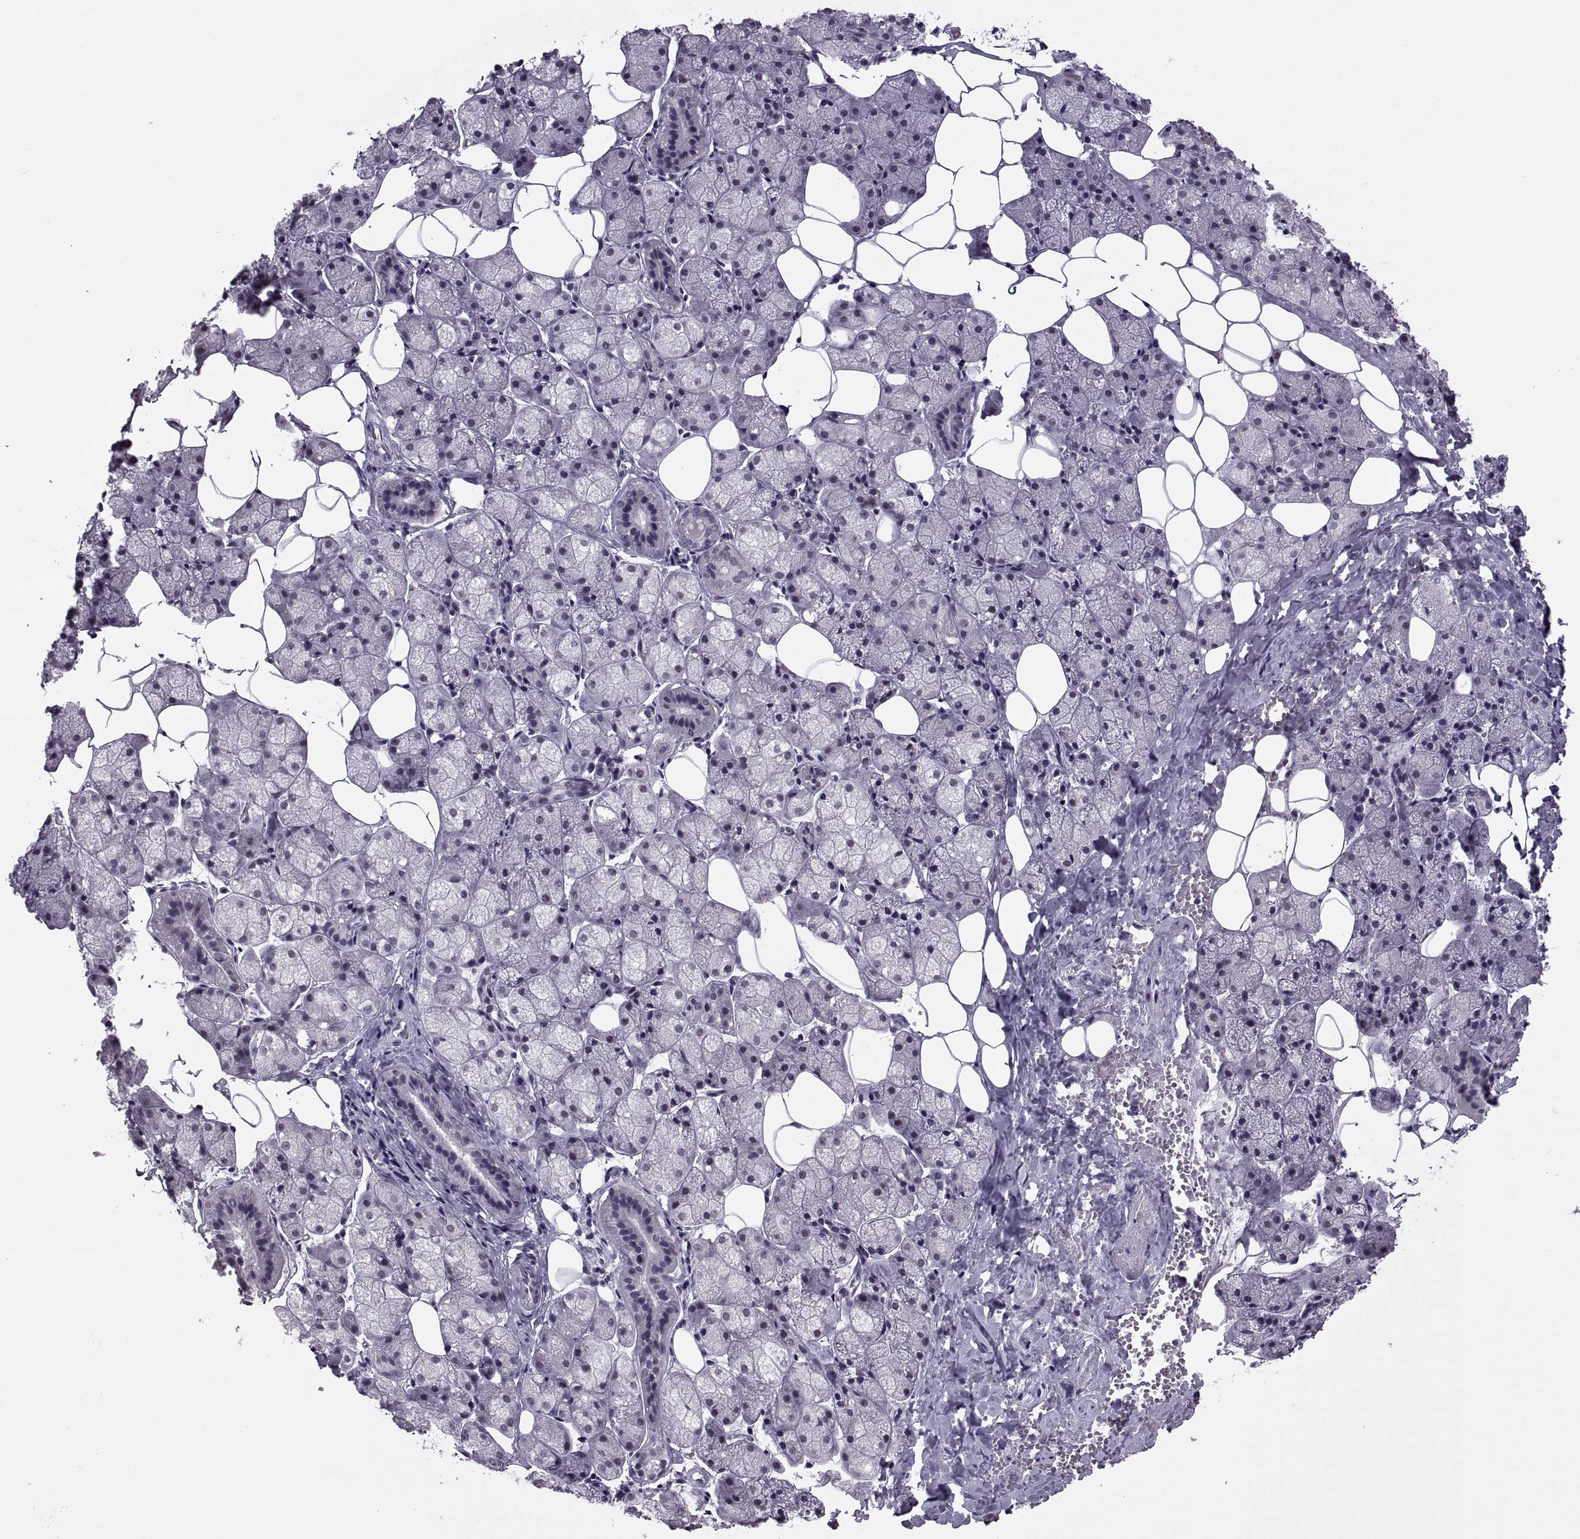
{"staining": {"intensity": "negative", "quantity": "none", "location": "none"}, "tissue": "salivary gland", "cell_type": "Glandular cells", "image_type": "normal", "snomed": [{"axis": "morphology", "description": "Normal tissue, NOS"}, {"axis": "topography", "description": "Salivary gland"}], "caption": "This photomicrograph is of unremarkable salivary gland stained with IHC to label a protein in brown with the nuclei are counter-stained blue. There is no positivity in glandular cells.", "gene": "OTP", "patient": {"sex": "male", "age": 38}}